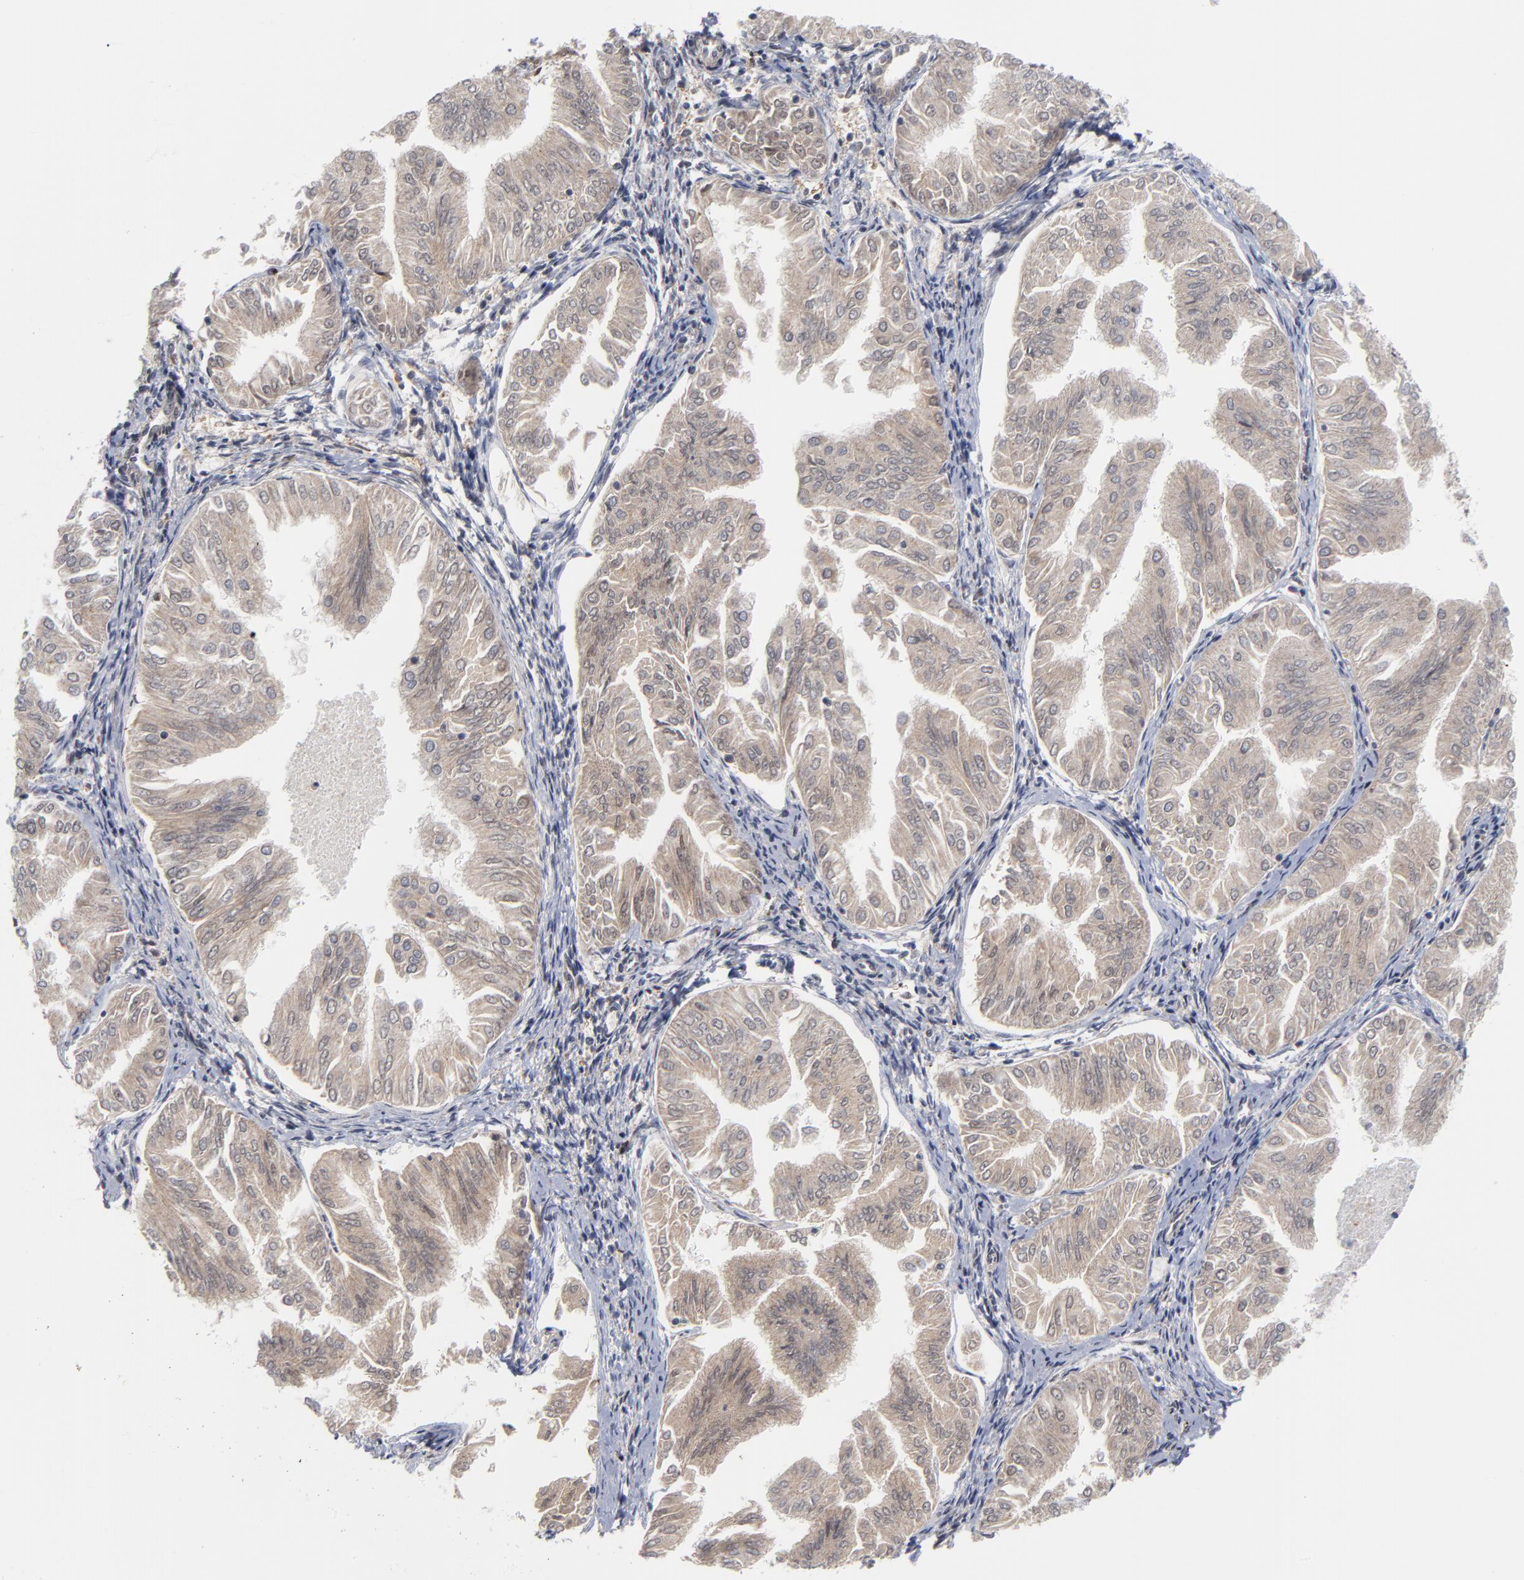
{"staining": {"intensity": "negative", "quantity": "none", "location": "none"}, "tissue": "endometrial cancer", "cell_type": "Tumor cells", "image_type": "cancer", "snomed": [{"axis": "morphology", "description": "Adenocarcinoma, NOS"}, {"axis": "topography", "description": "Endometrium"}], "caption": "This is an immunohistochemistry (IHC) histopathology image of human adenocarcinoma (endometrial). There is no expression in tumor cells.", "gene": "ZNF419", "patient": {"sex": "female", "age": 53}}